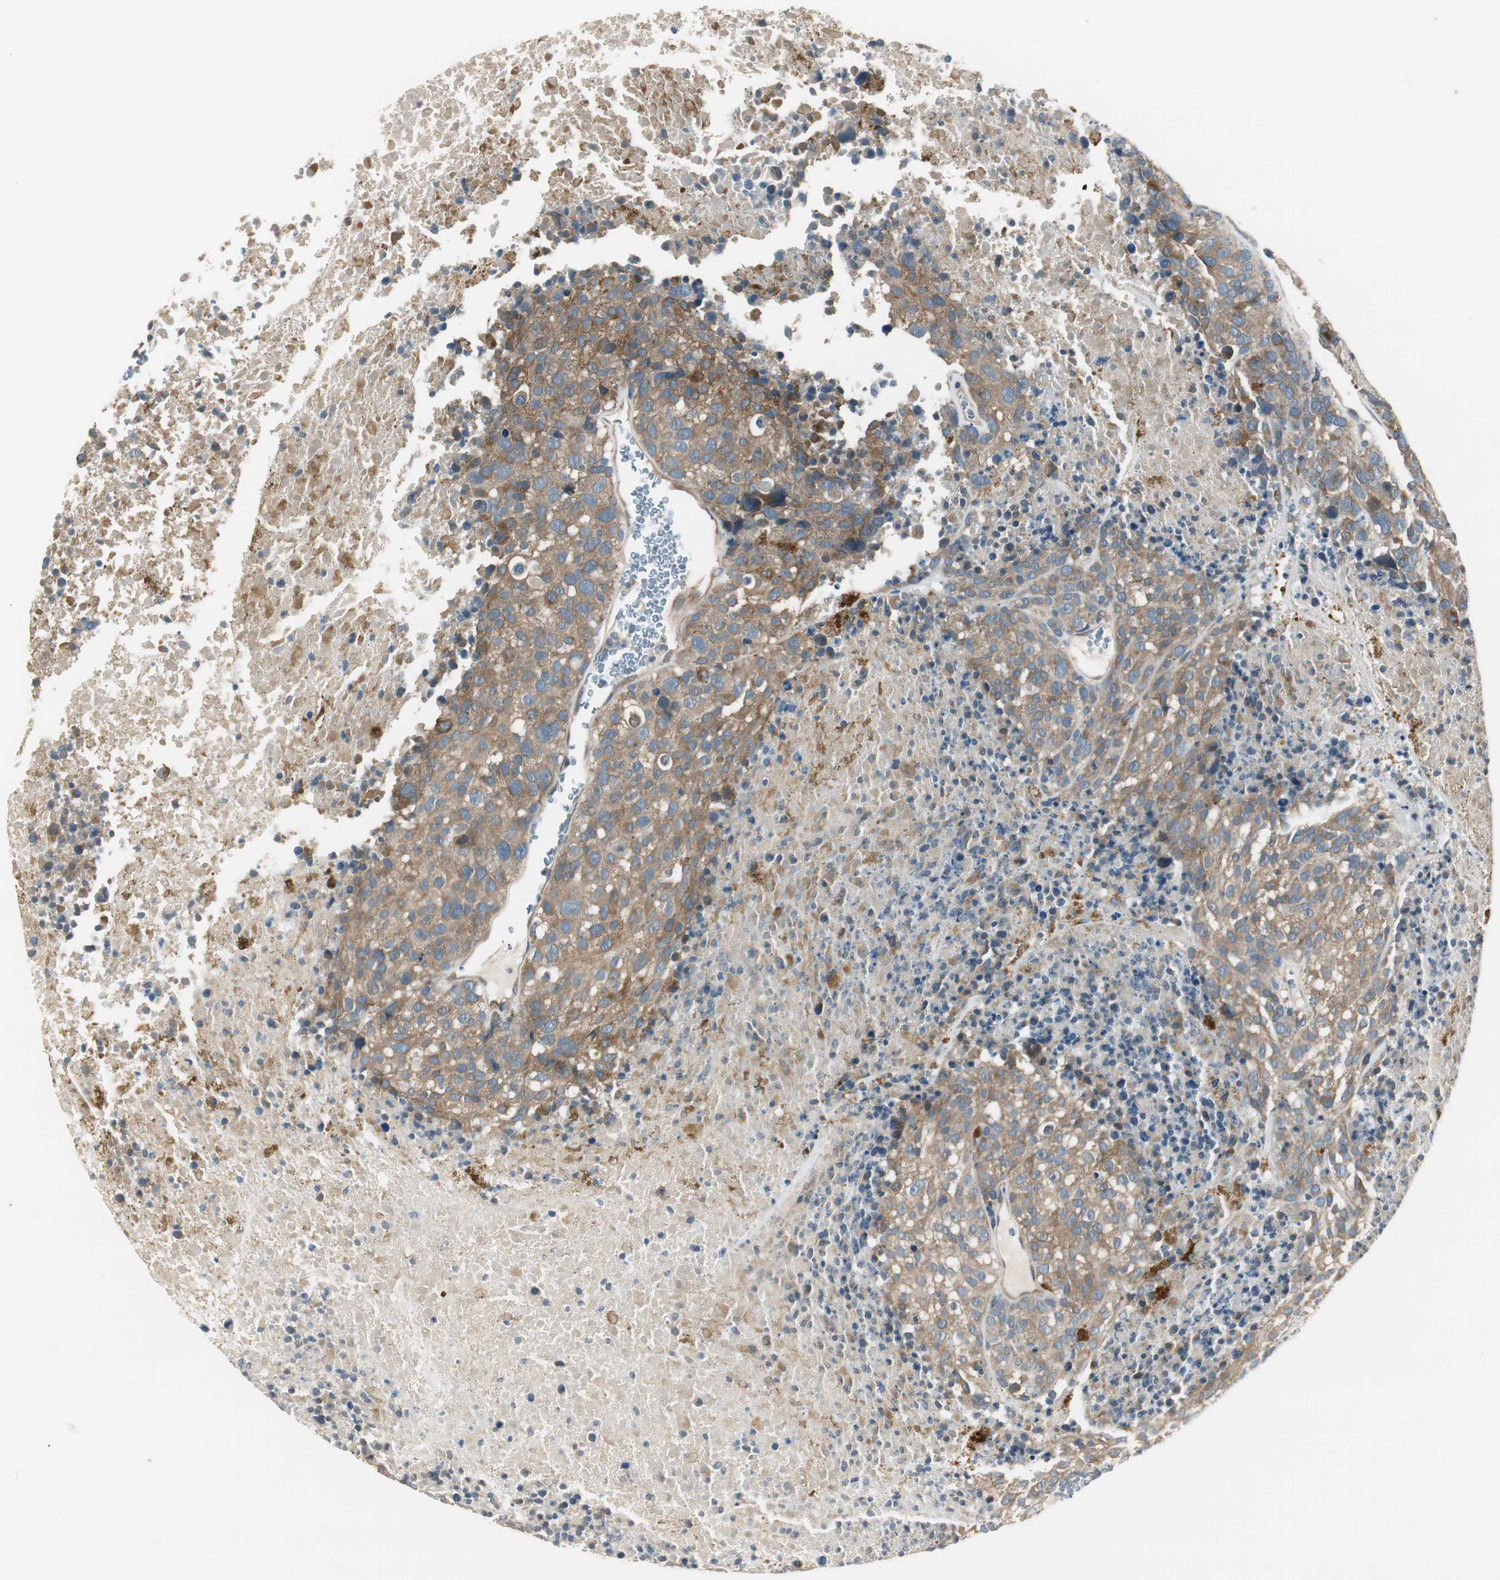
{"staining": {"intensity": "moderate", "quantity": ">75%", "location": "cytoplasmic/membranous"}, "tissue": "melanoma", "cell_type": "Tumor cells", "image_type": "cancer", "snomed": [{"axis": "morphology", "description": "Malignant melanoma, Metastatic site"}, {"axis": "topography", "description": "Cerebral cortex"}], "caption": "Immunohistochemical staining of human melanoma exhibits medium levels of moderate cytoplasmic/membranous staining in about >75% of tumor cells.", "gene": "PRKAA1", "patient": {"sex": "female", "age": 52}}